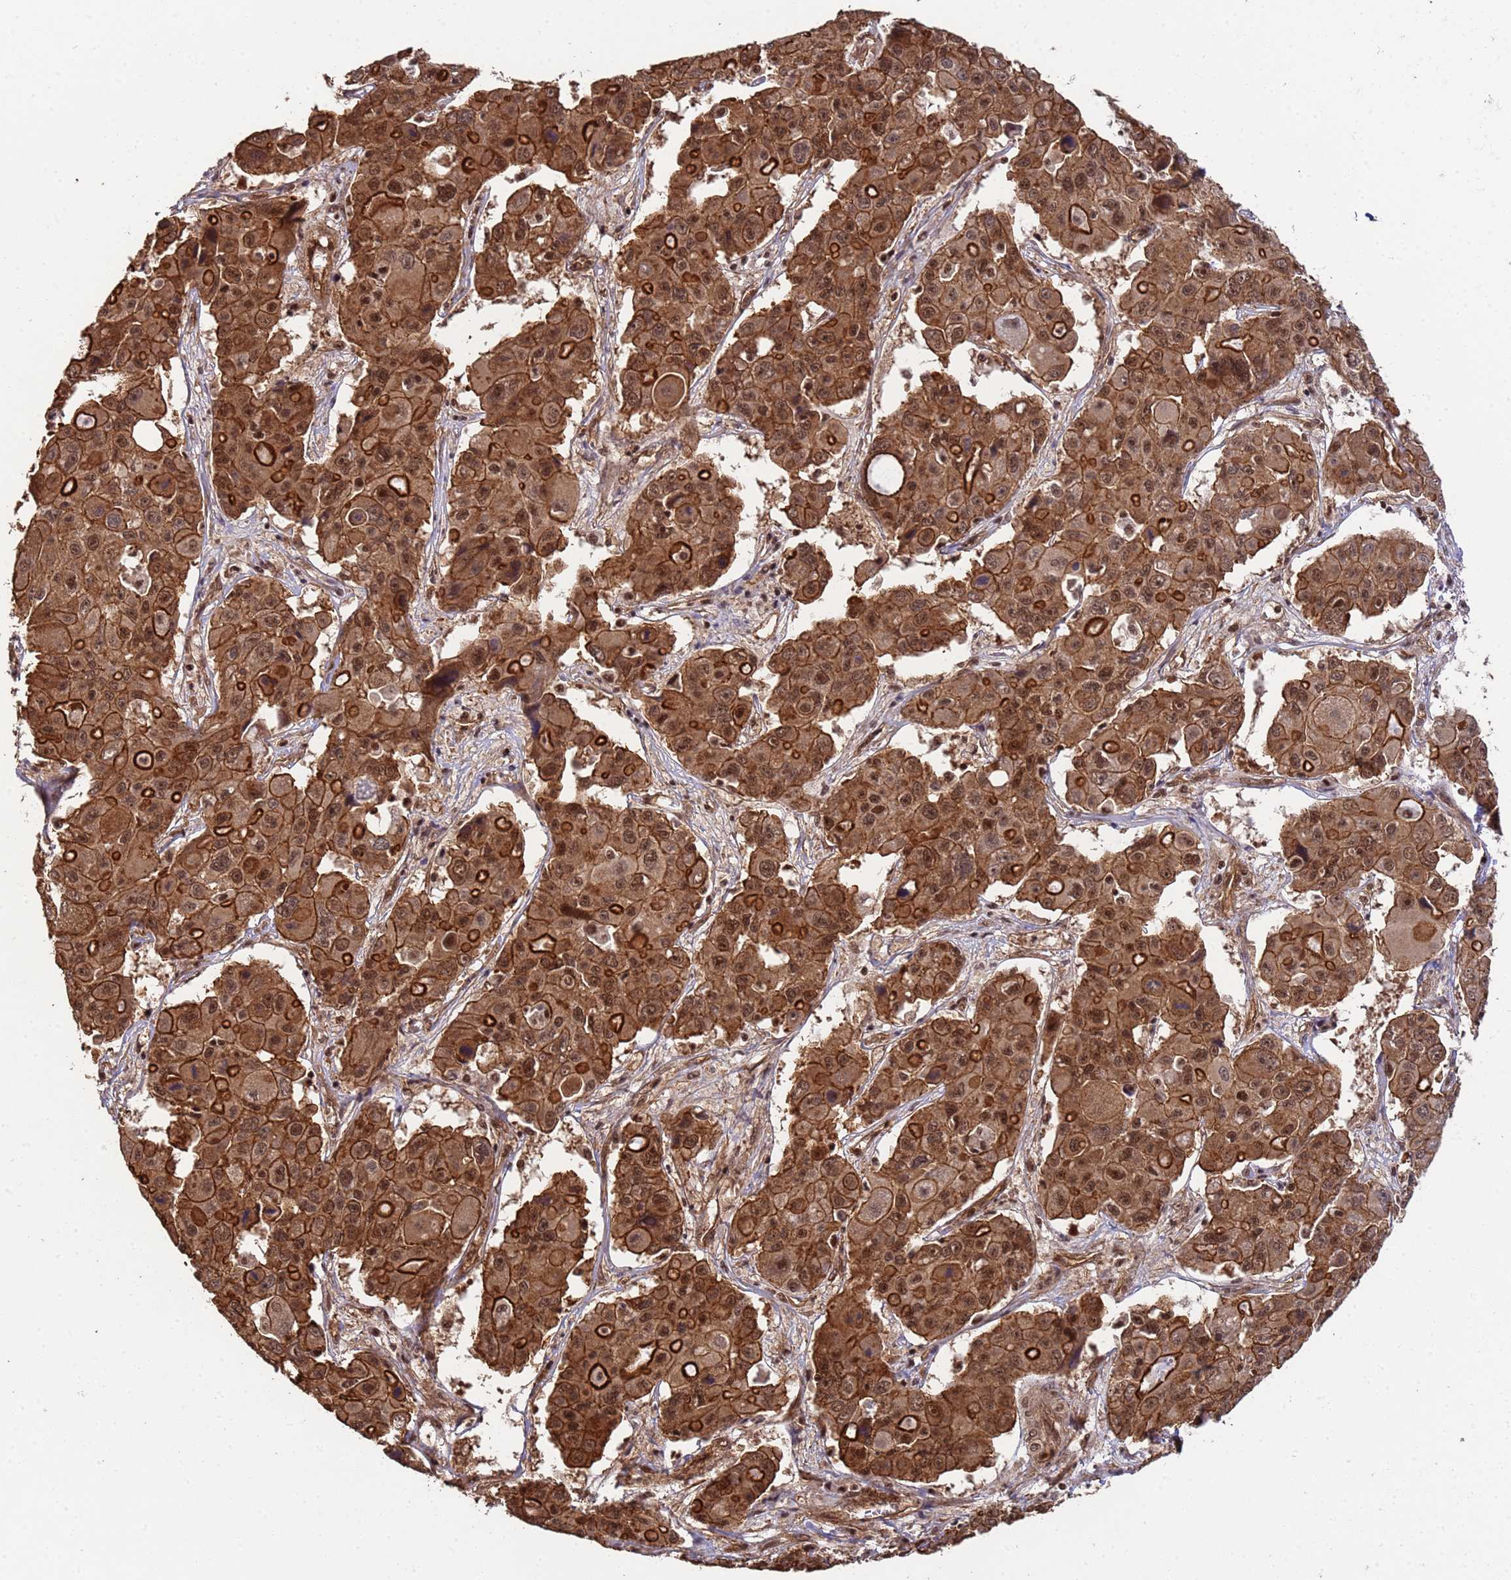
{"staining": {"intensity": "strong", "quantity": ">75%", "location": "cytoplasmic/membranous,nuclear"}, "tissue": "liver cancer", "cell_type": "Tumor cells", "image_type": "cancer", "snomed": [{"axis": "morphology", "description": "Cholangiocarcinoma"}, {"axis": "topography", "description": "Liver"}], "caption": "A photomicrograph showing strong cytoplasmic/membranous and nuclear staining in approximately >75% of tumor cells in cholangiocarcinoma (liver), as visualized by brown immunohistochemical staining.", "gene": "SYF2", "patient": {"sex": "male", "age": 67}}